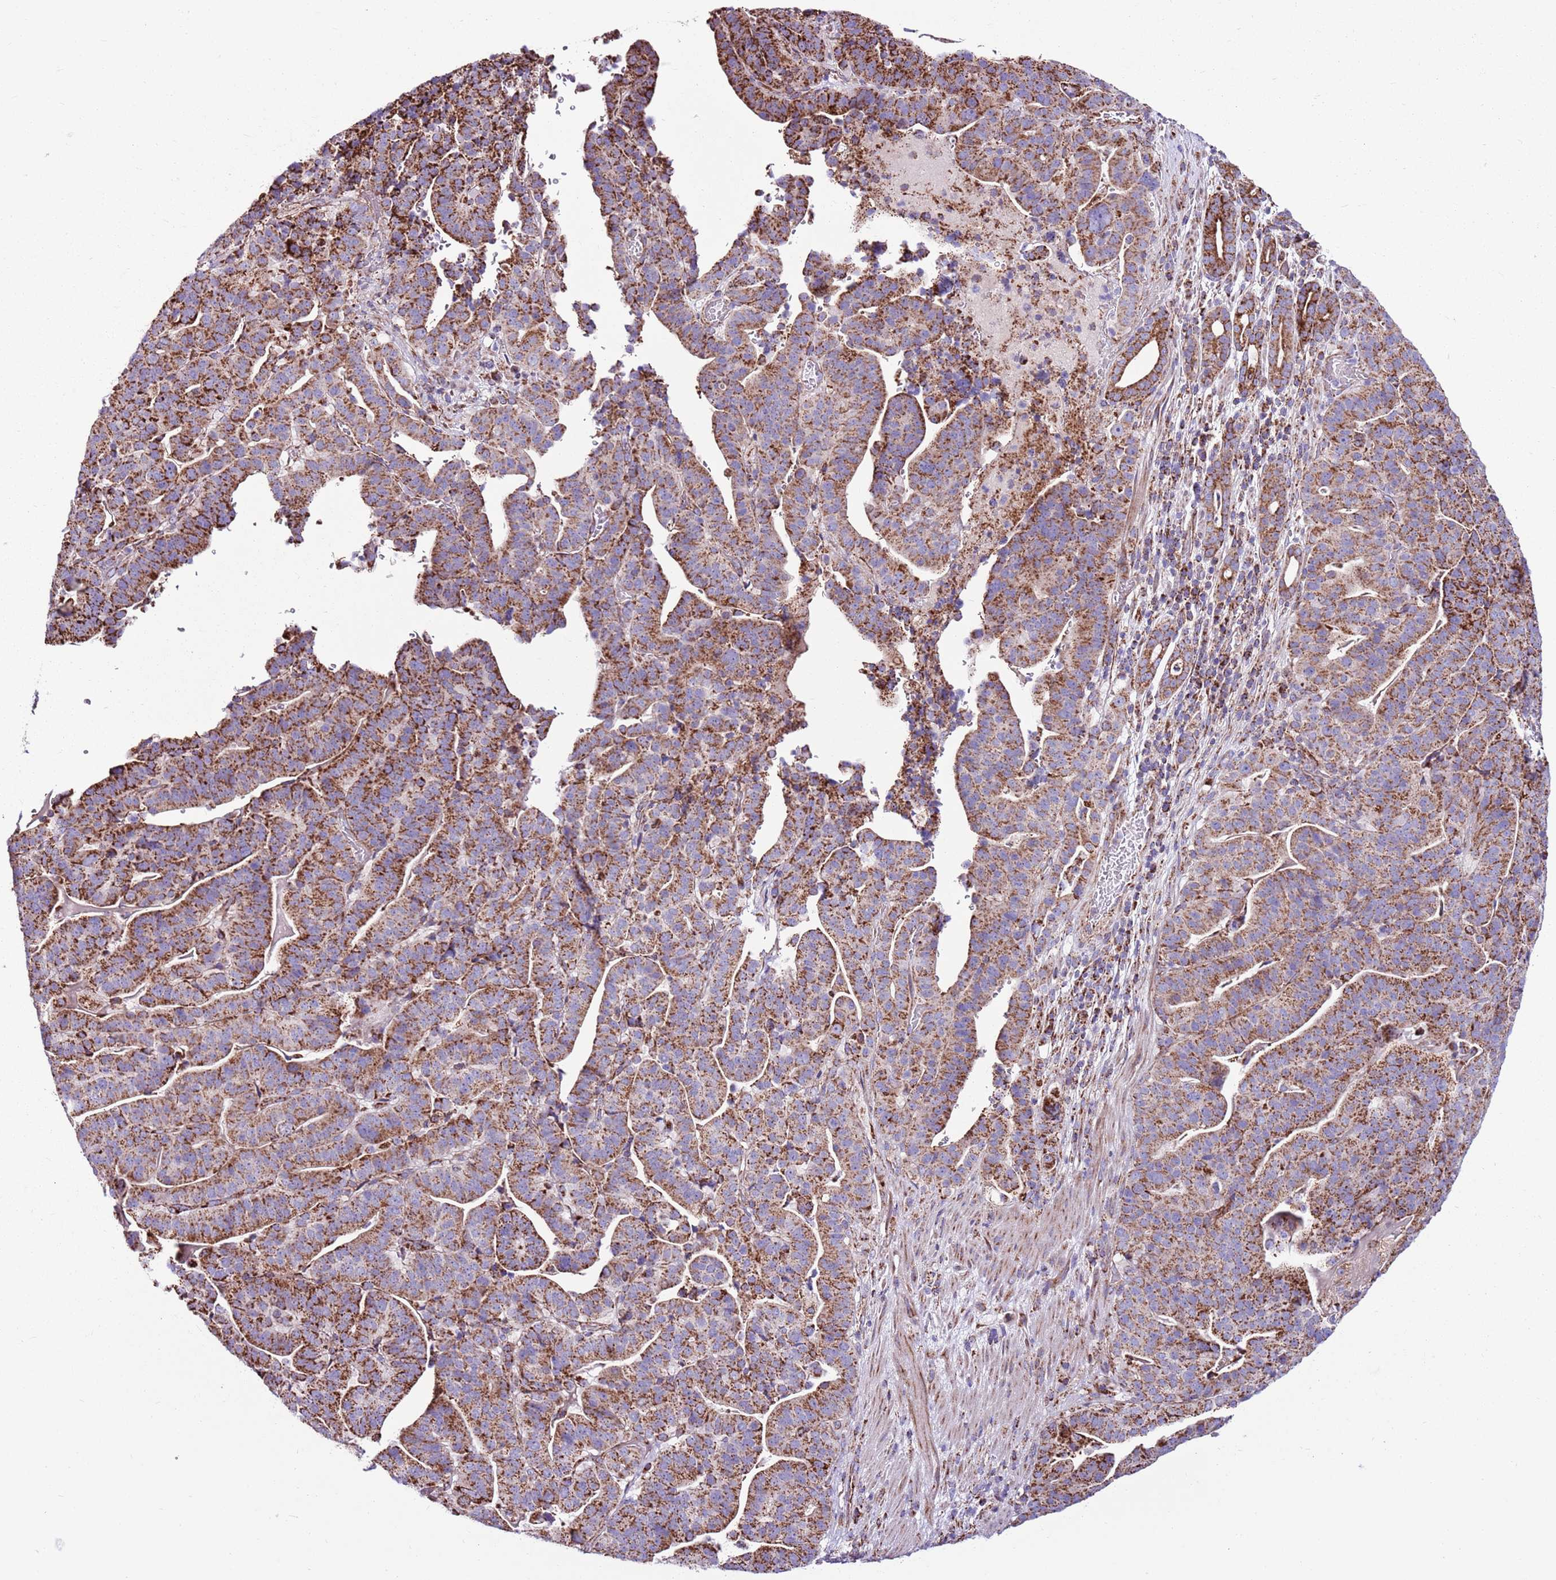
{"staining": {"intensity": "strong", "quantity": ">75%", "location": "cytoplasmic/membranous"}, "tissue": "stomach cancer", "cell_type": "Tumor cells", "image_type": "cancer", "snomed": [{"axis": "morphology", "description": "Adenocarcinoma, NOS"}, {"axis": "topography", "description": "Stomach"}], "caption": "A histopathology image of stomach cancer stained for a protein exhibits strong cytoplasmic/membranous brown staining in tumor cells.", "gene": "HECTD4", "patient": {"sex": "male", "age": 48}}